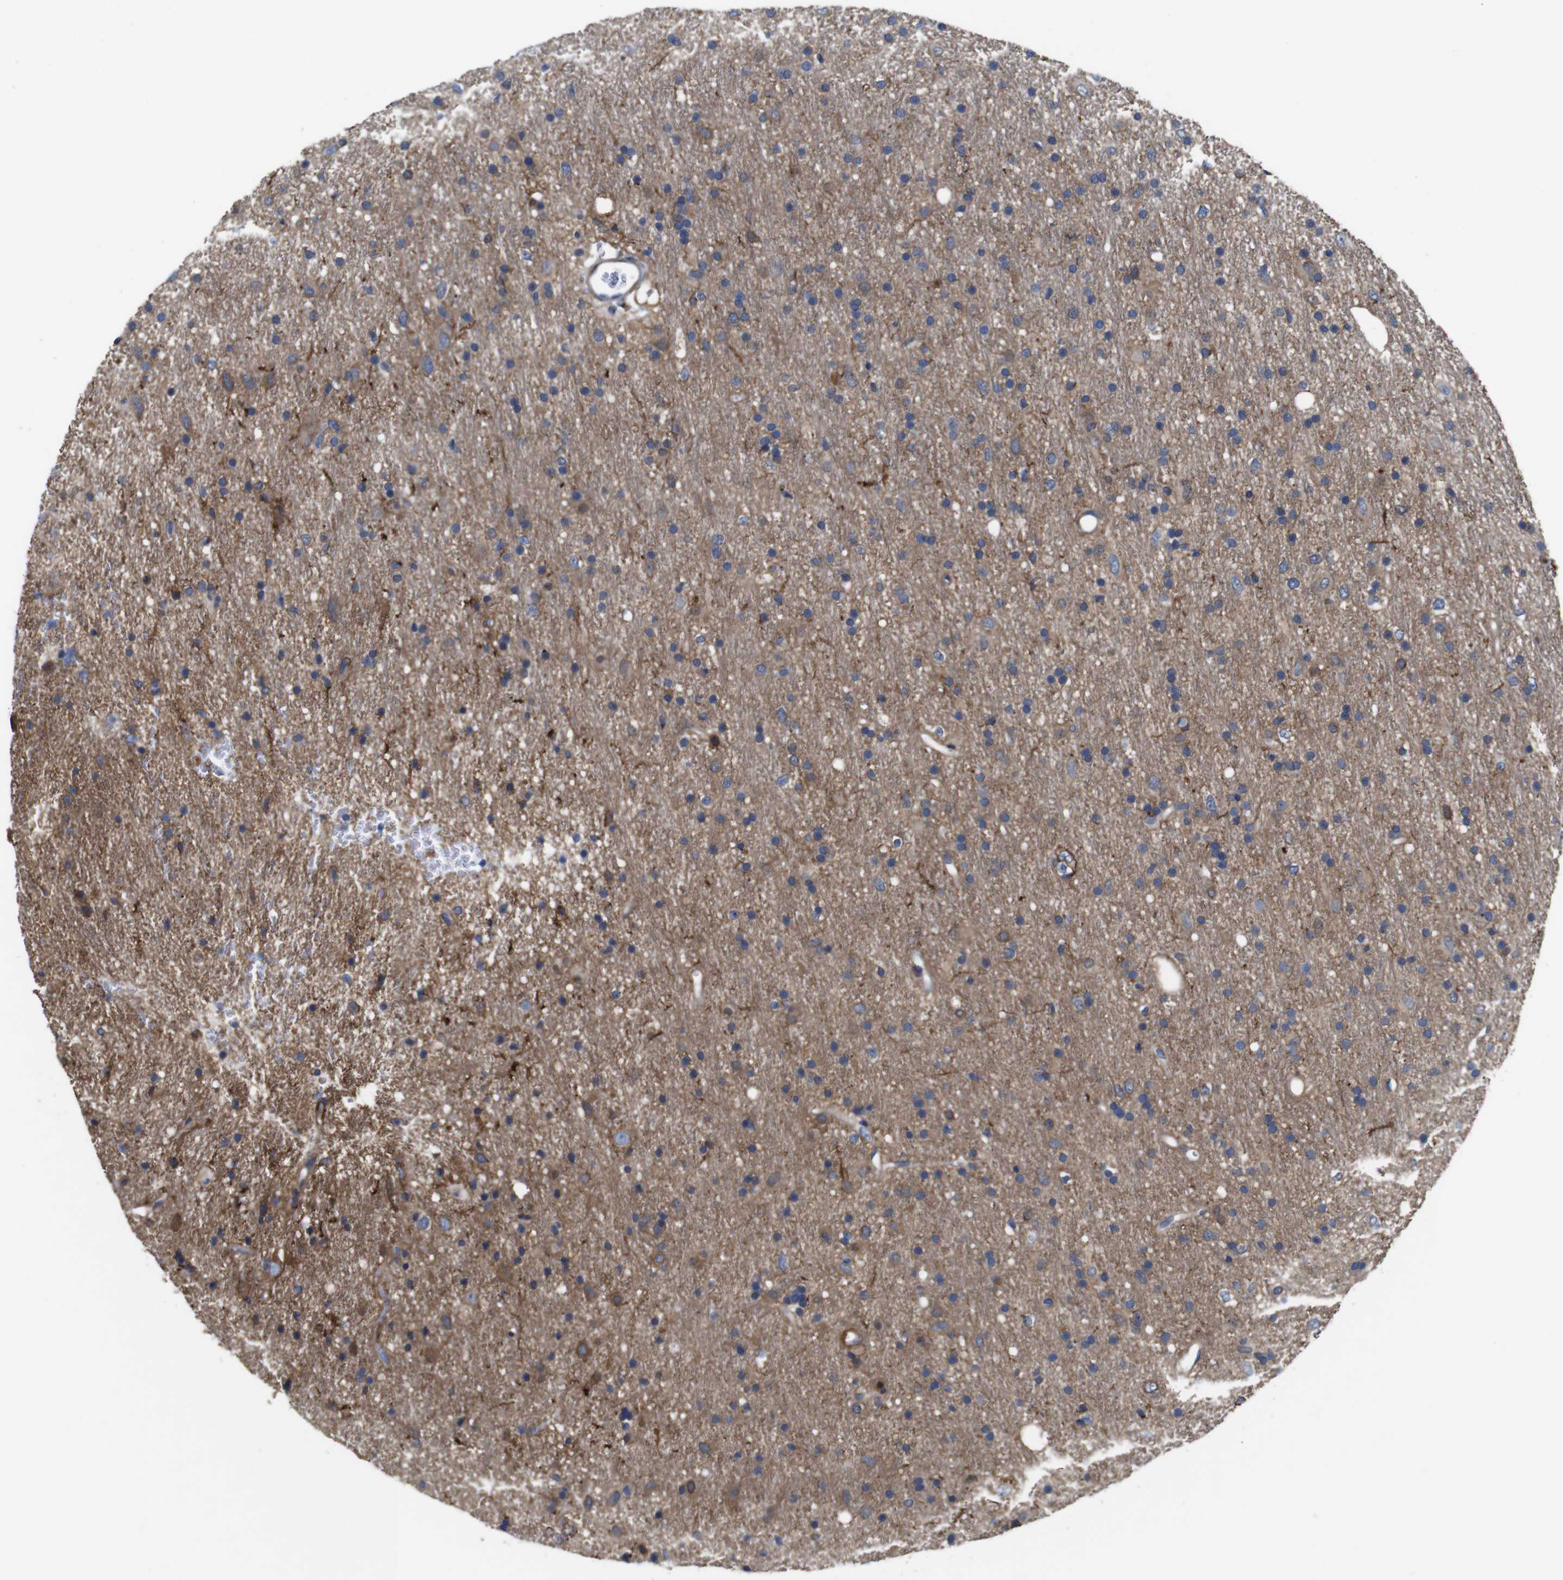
{"staining": {"intensity": "moderate", "quantity": "<25%", "location": "cytoplasmic/membranous"}, "tissue": "glioma", "cell_type": "Tumor cells", "image_type": "cancer", "snomed": [{"axis": "morphology", "description": "Glioma, malignant, Low grade"}, {"axis": "topography", "description": "Brain"}], "caption": "A brown stain shows moderate cytoplasmic/membranous expression of a protein in low-grade glioma (malignant) tumor cells.", "gene": "PI4KA", "patient": {"sex": "male", "age": 77}}